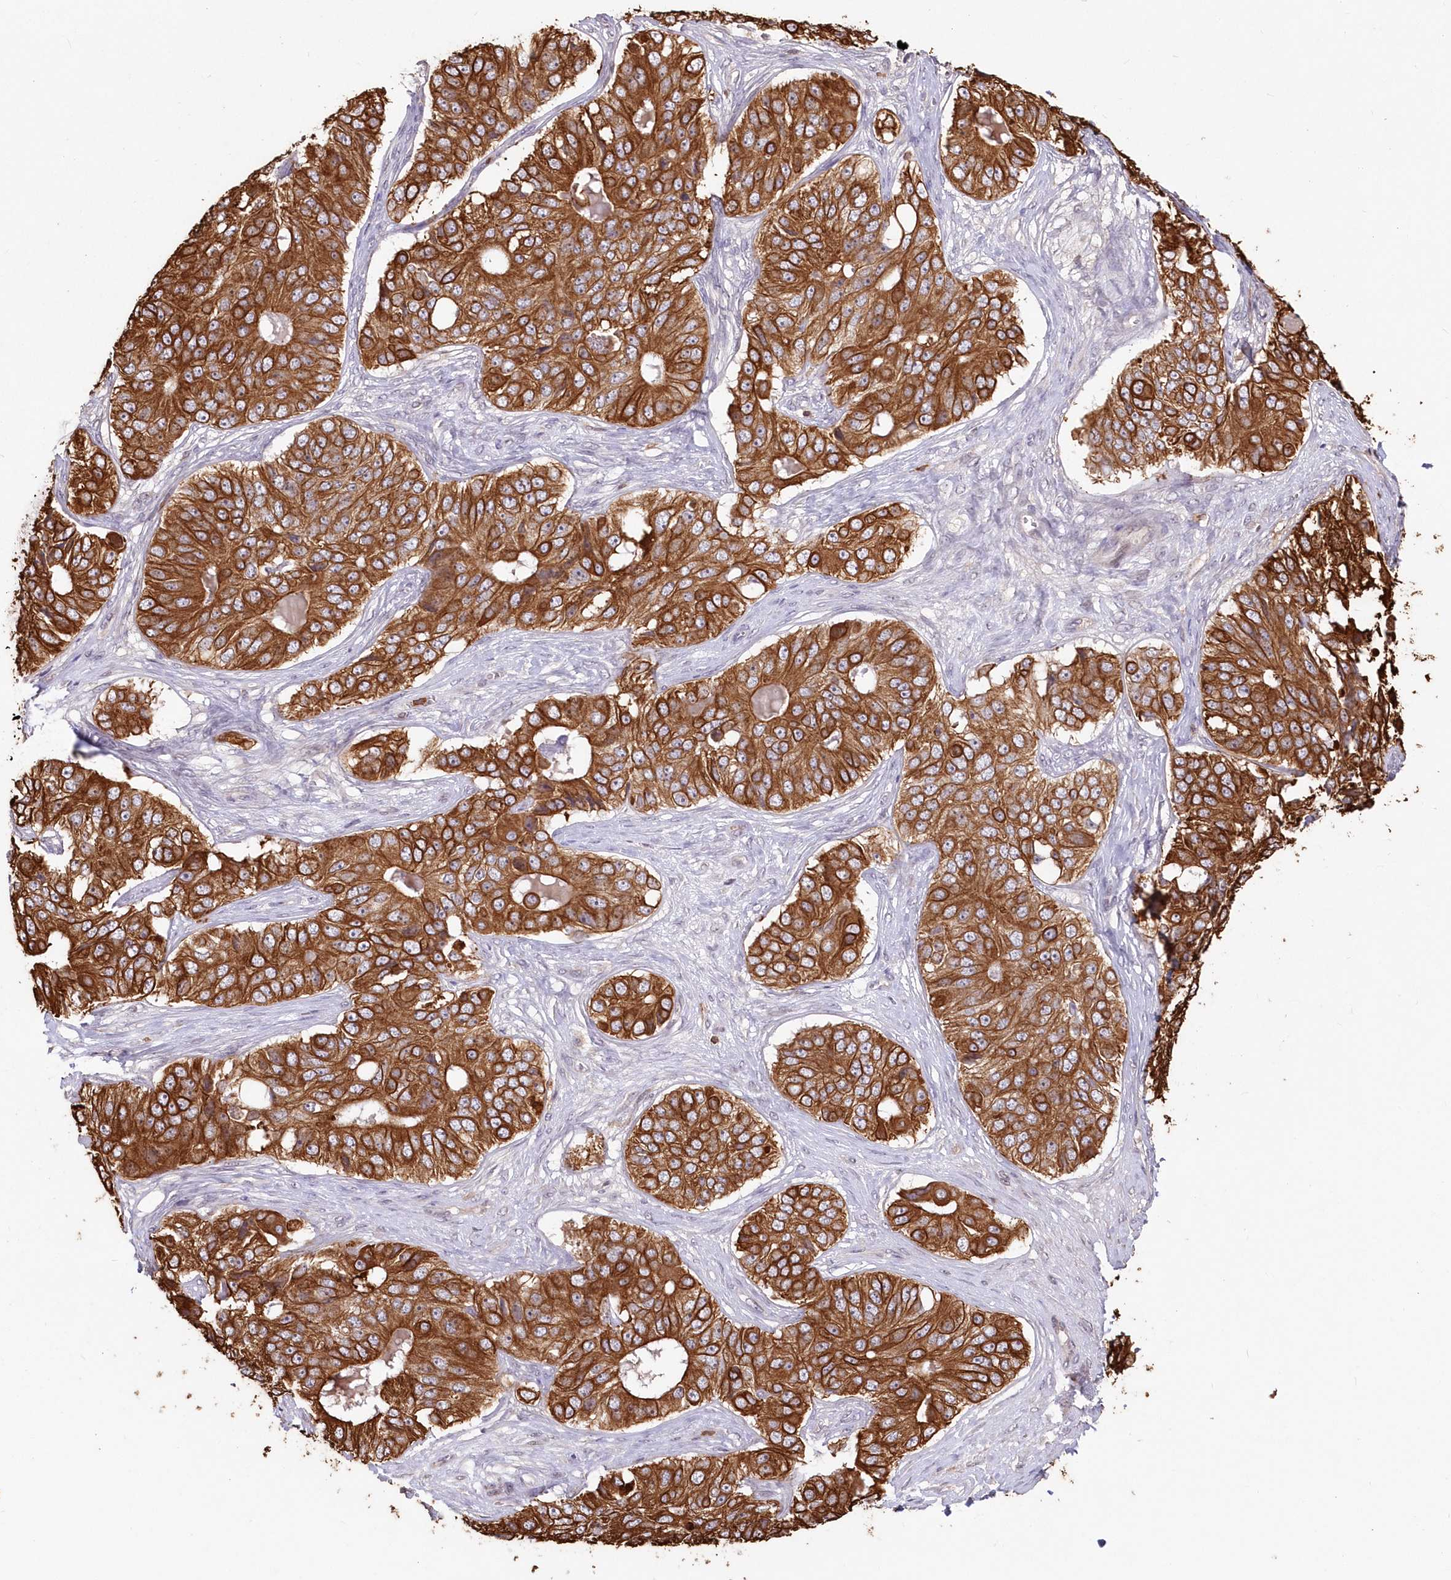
{"staining": {"intensity": "strong", "quantity": ">75%", "location": "cytoplasmic/membranous"}, "tissue": "ovarian cancer", "cell_type": "Tumor cells", "image_type": "cancer", "snomed": [{"axis": "morphology", "description": "Carcinoma, endometroid"}, {"axis": "topography", "description": "Ovary"}], "caption": "Ovarian endometroid carcinoma stained with immunohistochemistry demonstrates strong cytoplasmic/membranous positivity in about >75% of tumor cells.", "gene": "SNED1", "patient": {"sex": "female", "age": 51}}